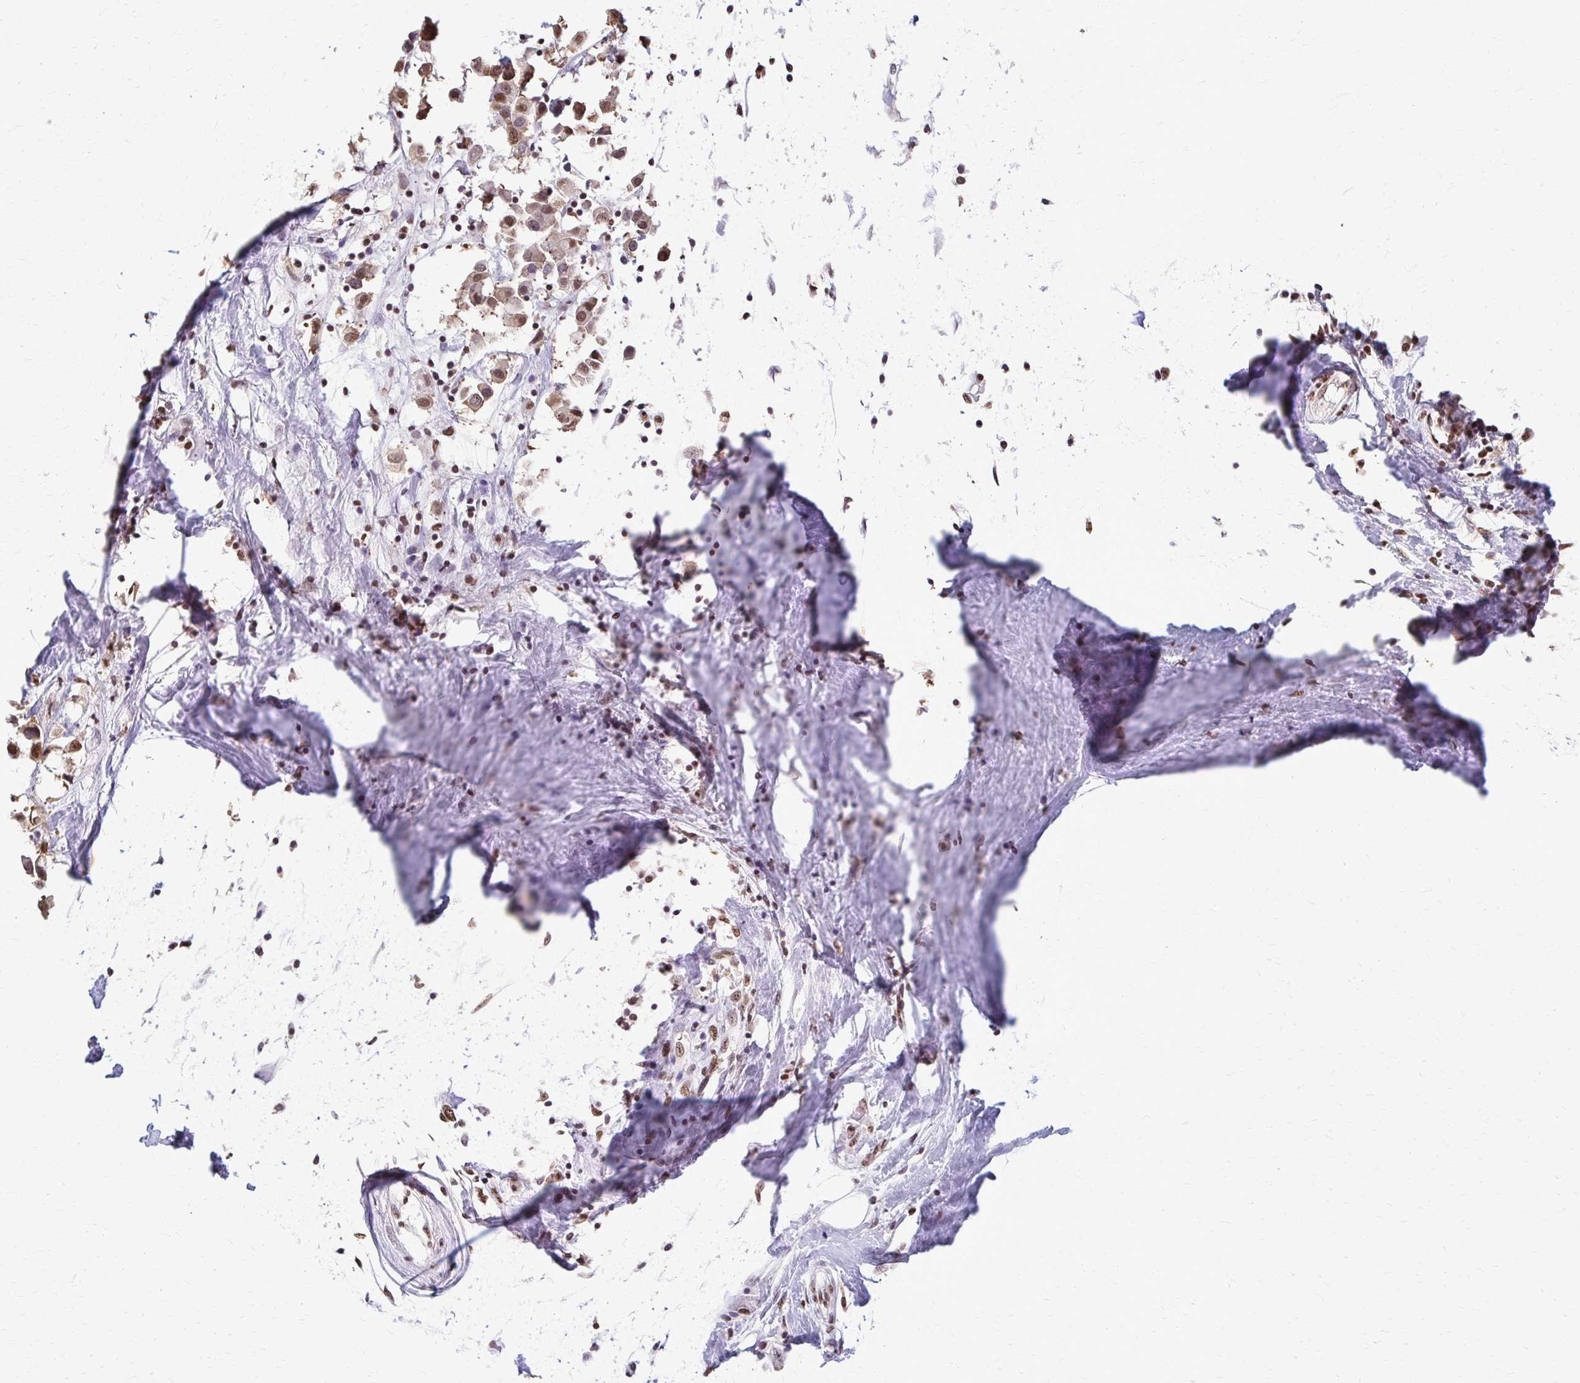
{"staining": {"intensity": "moderate", "quantity": ">75%", "location": "nuclear"}, "tissue": "breast cancer", "cell_type": "Tumor cells", "image_type": "cancer", "snomed": [{"axis": "morphology", "description": "Duct carcinoma"}, {"axis": "topography", "description": "Breast"}], "caption": "The histopathology image displays staining of breast infiltrating ductal carcinoma, revealing moderate nuclear protein positivity (brown color) within tumor cells.", "gene": "SNRPA", "patient": {"sex": "female", "age": 61}}